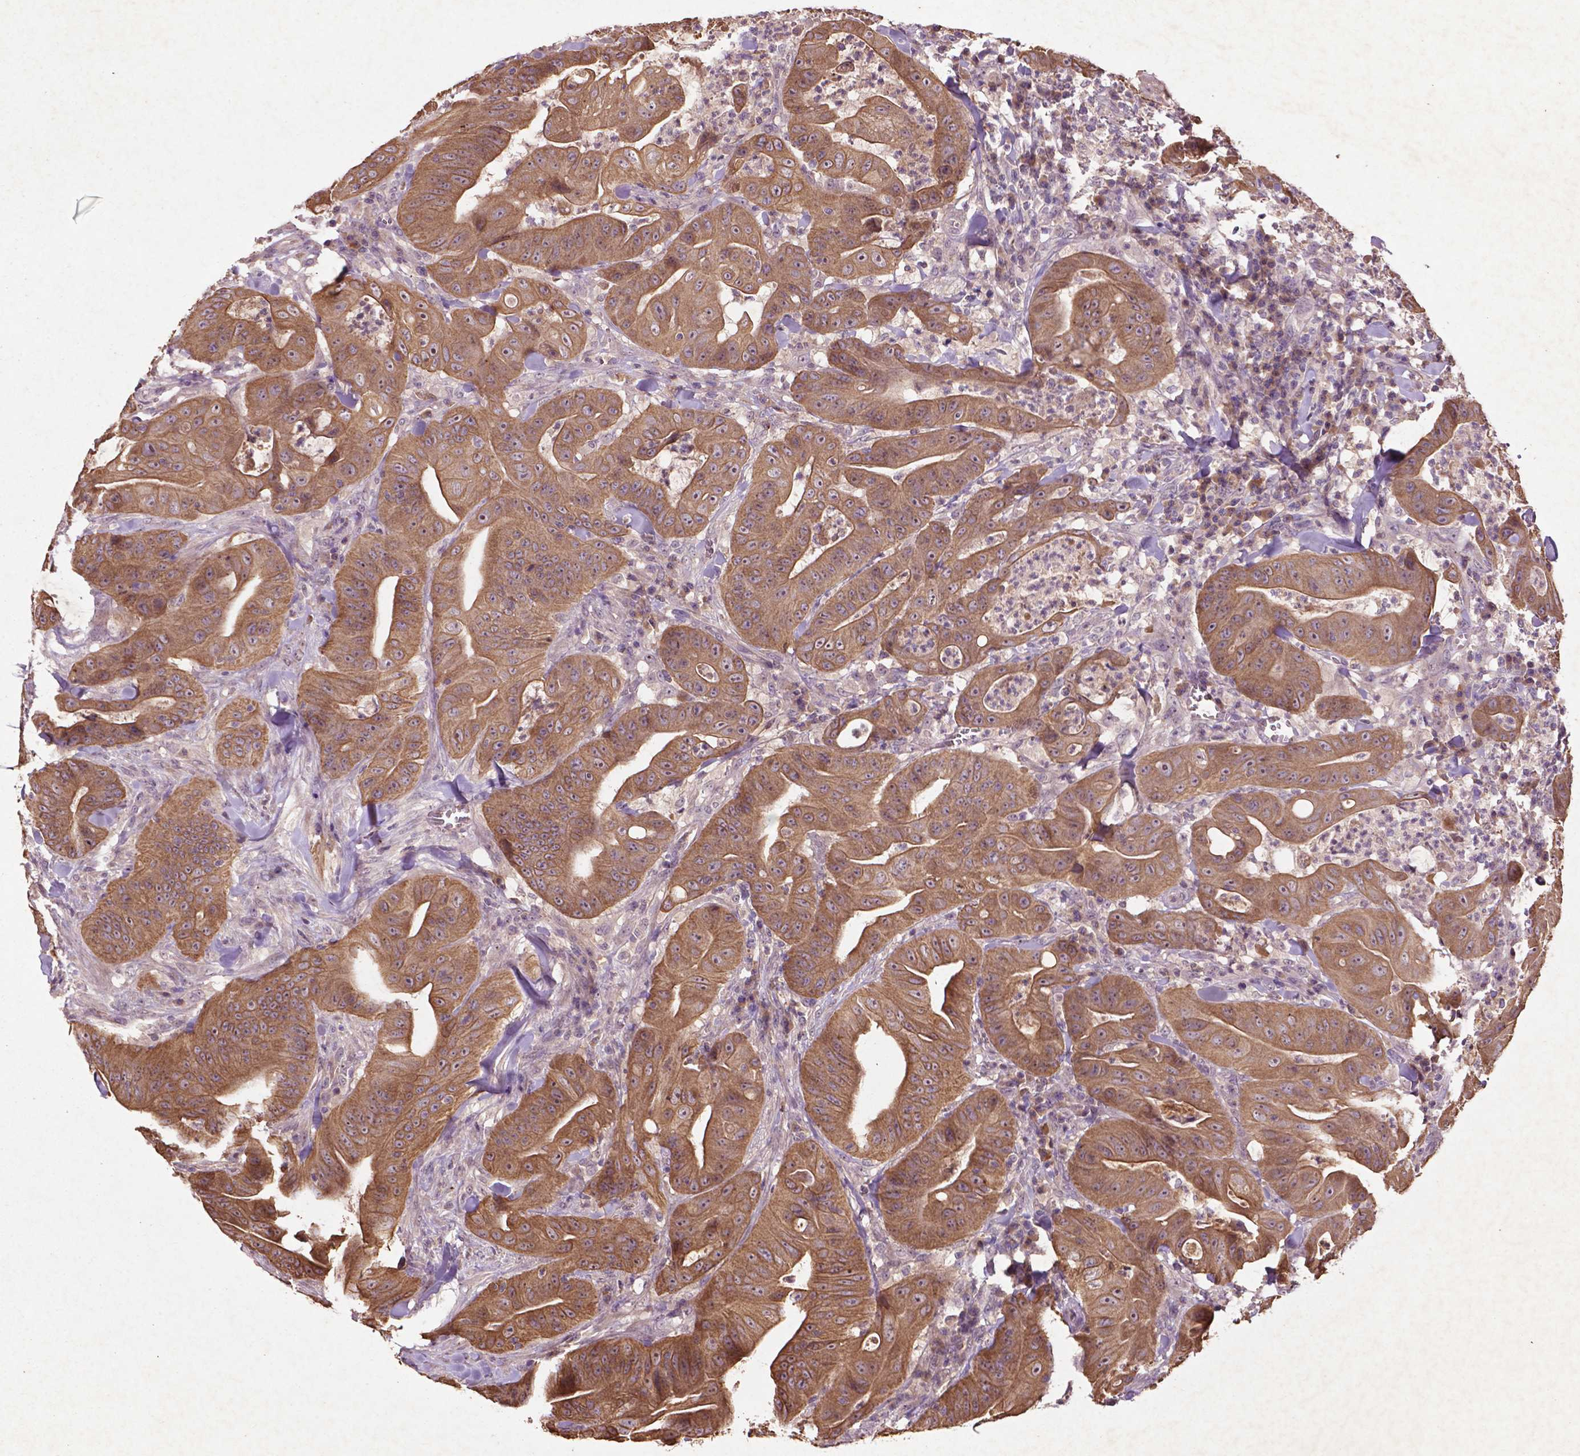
{"staining": {"intensity": "moderate", "quantity": ">75%", "location": "cytoplasmic/membranous"}, "tissue": "colorectal cancer", "cell_type": "Tumor cells", "image_type": "cancer", "snomed": [{"axis": "morphology", "description": "Adenocarcinoma, NOS"}, {"axis": "topography", "description": "Colon"}], "caption": "Immunohistochemical staining of human adenocarcinoma (colorectal) shows moderate cytoplasmic/membranous protein expression in about >75% of tumor cells.", "gene": "COQ2", "patient": {"sex": "male", "age": 33}}